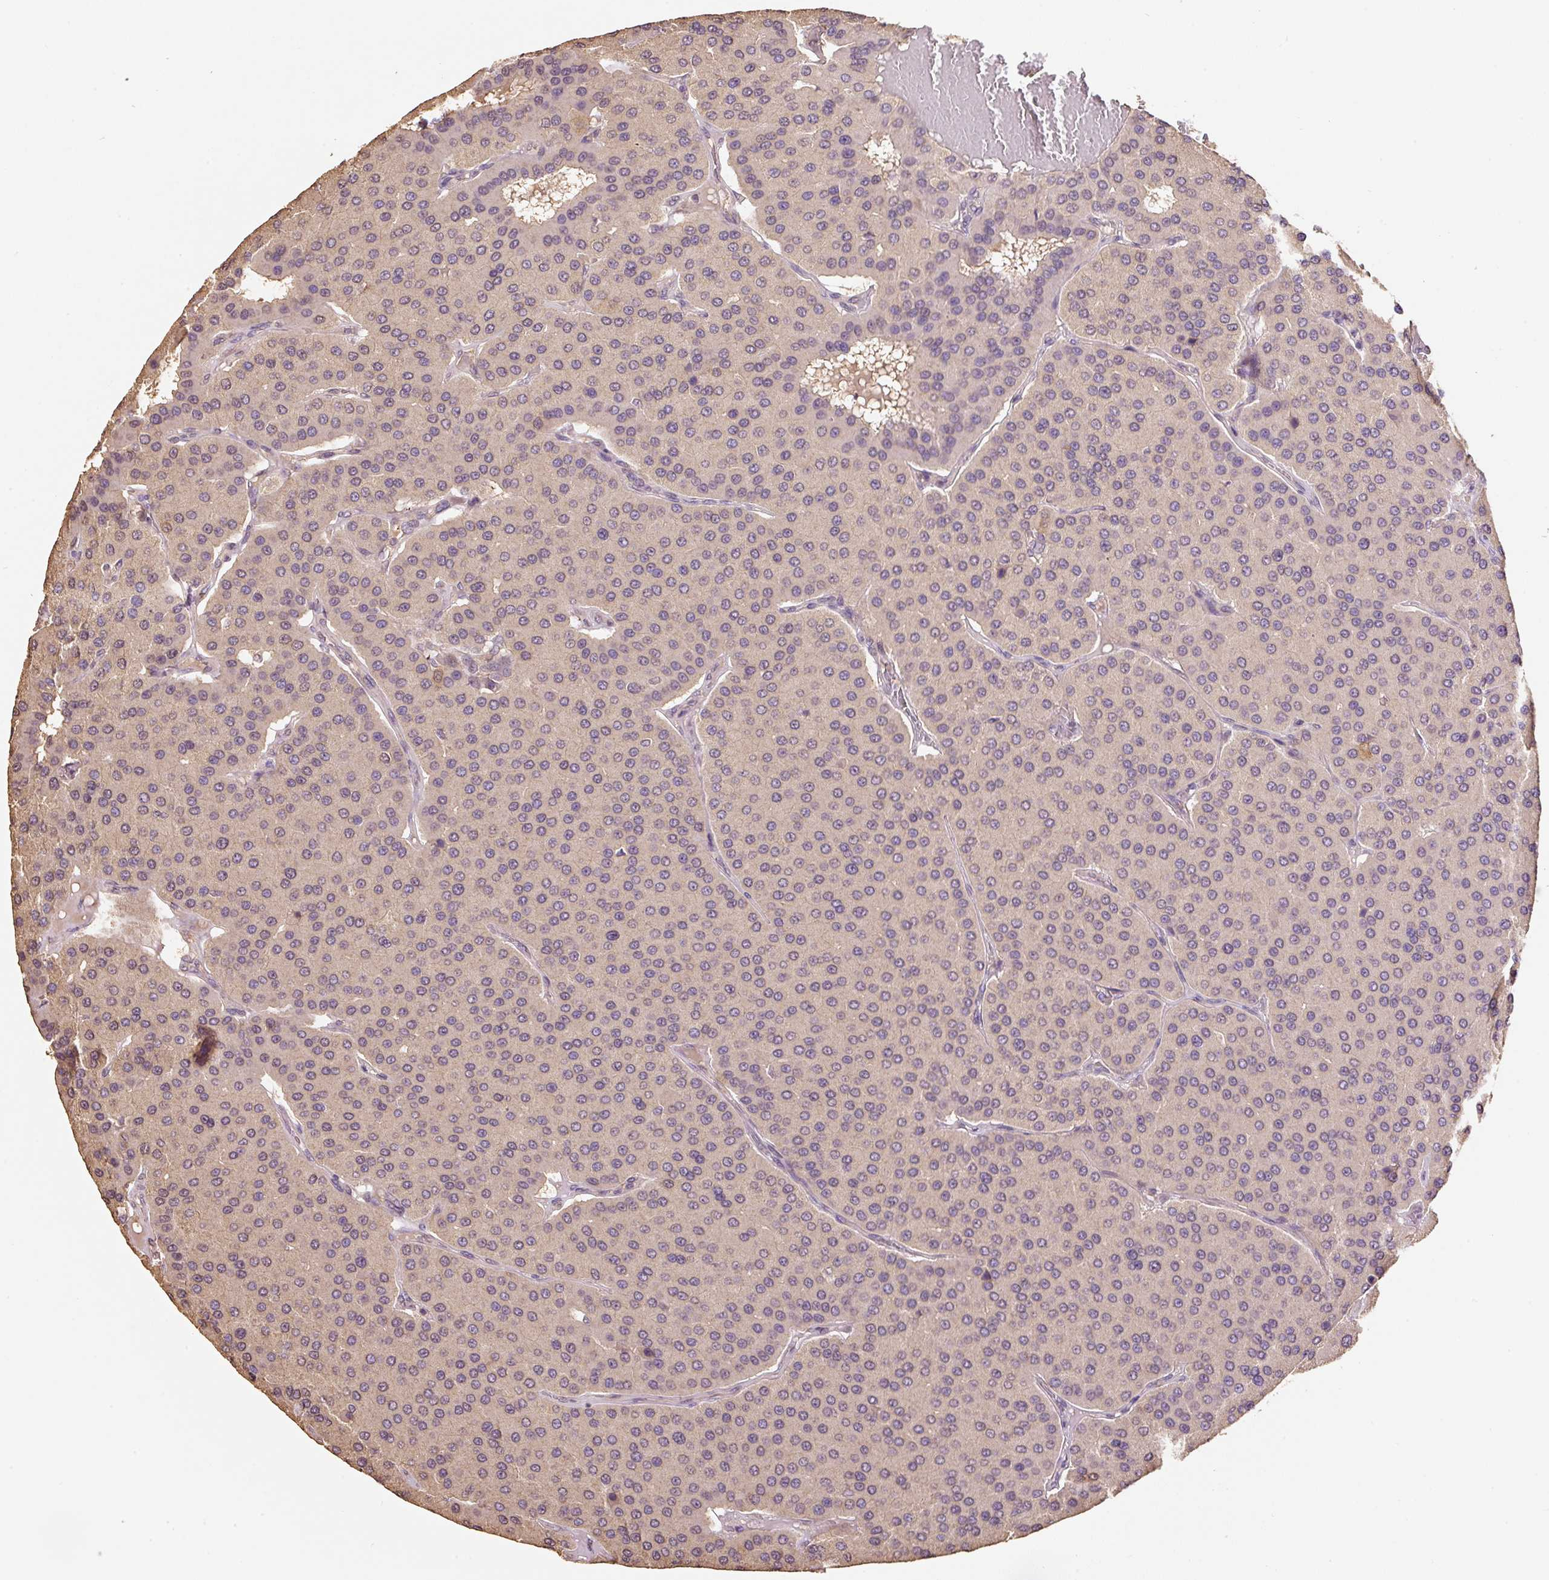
{"staining": {"intensity": "weak", "quantity": "25%-75%", "location": "cytoplasmic/membranous"}, "tissue": "parathyroid gland", "cell_type": "Glandular cells", "image_type": "normal", "snomed": [{"axis": "morphology", "description": "Normal tissue, NOS"}, {"axis": "morphology", "description": "Adenoma, NOS"}, {"axis": "topography", "description": "Parathyroid gland"}], "caption": "Immunohistochemical staining of unremarkable parathyroid gland displays 25%-75% levels of weak cytoplasmic/membranous protein expression in about 25%-75% of glandular cells.", "gene": "HERC2", "patient": {"sex": "female", "age": 86}}